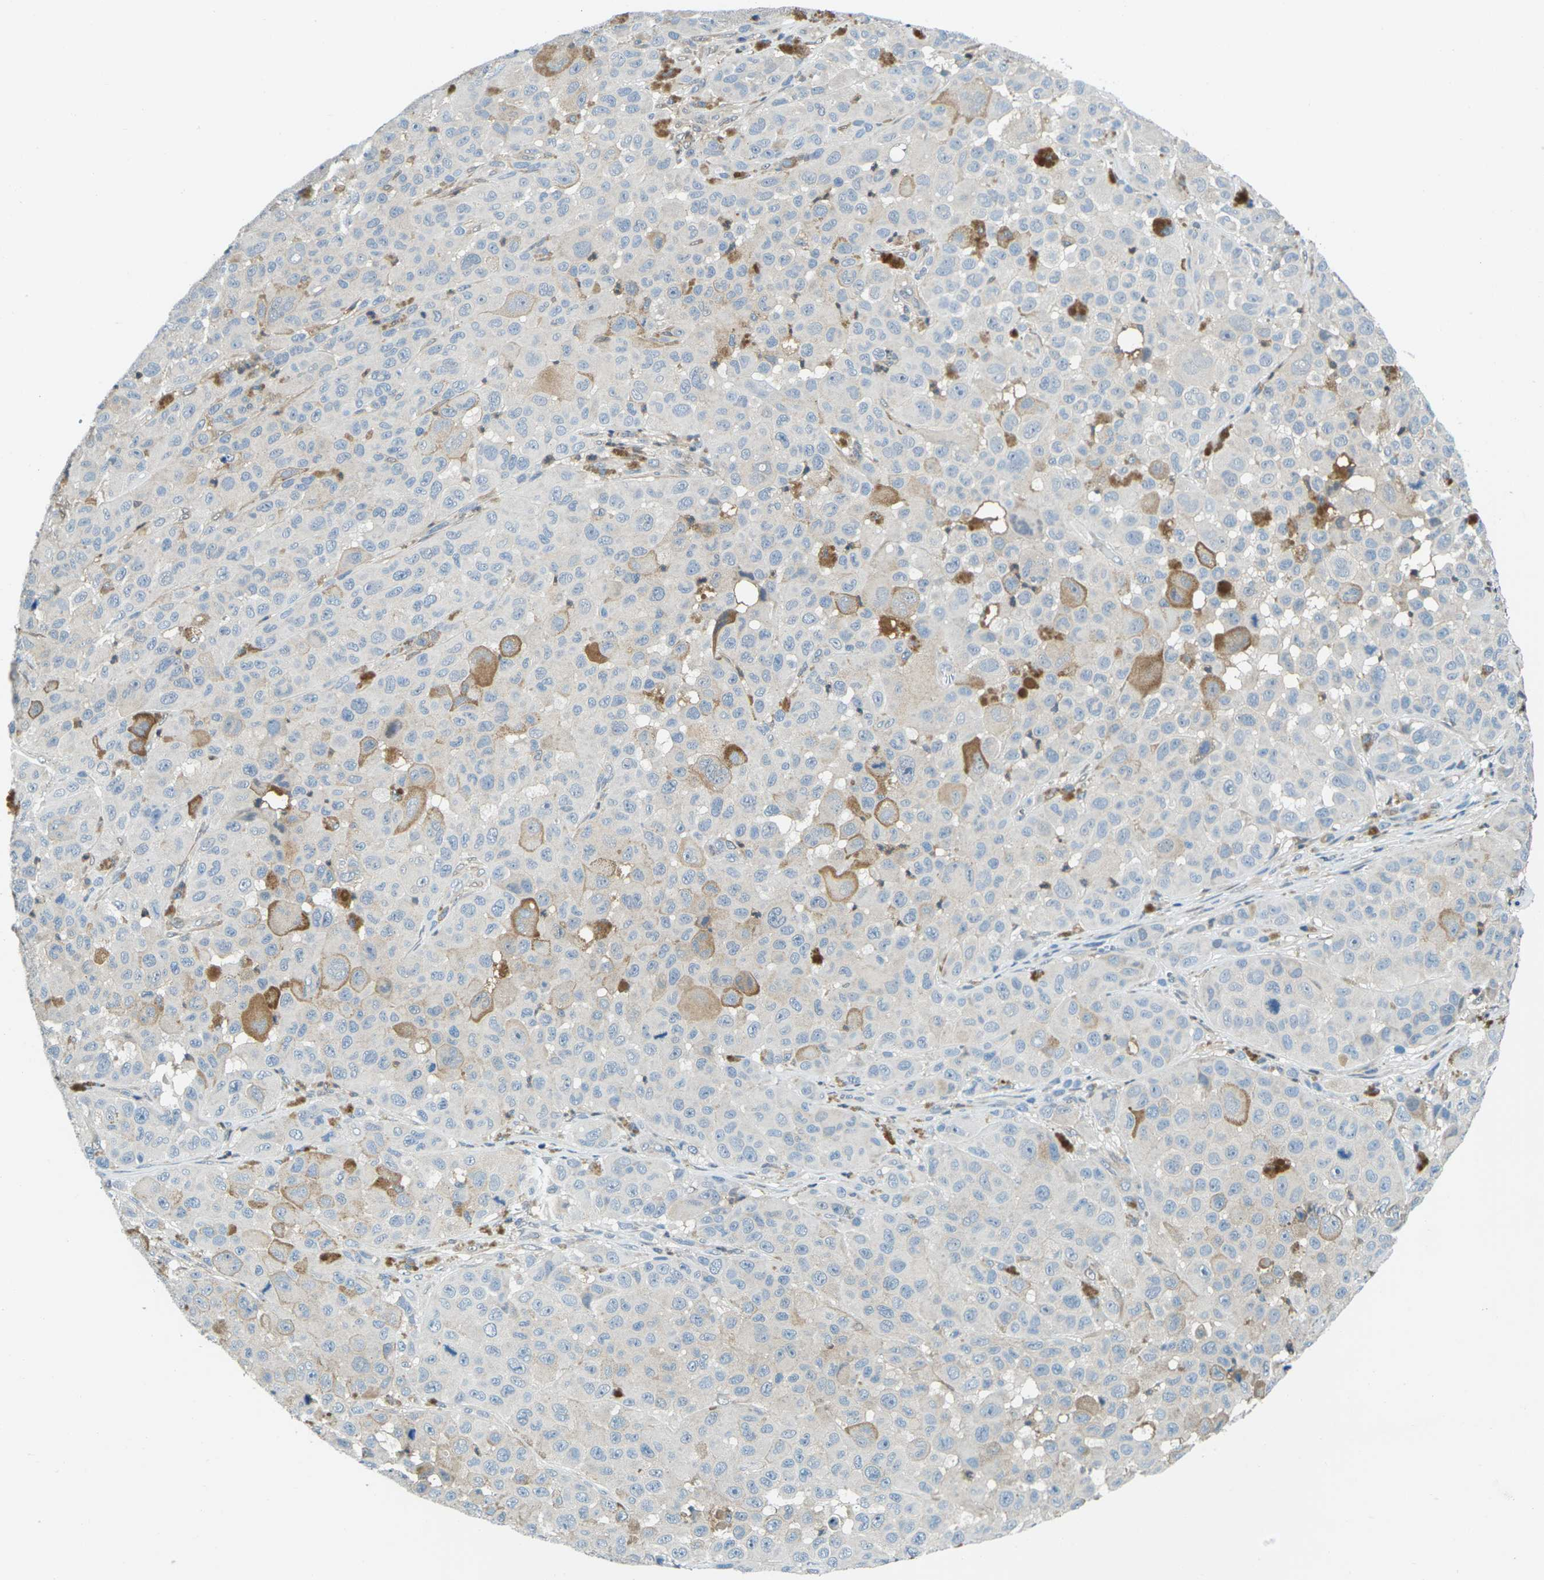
{"staining": {"intensity": "weak", "quantity": "<25%", "location": "cytoplasmic/membranous"}, "tissue": "melanoma", "cell_type": "Tumor cells", "image_type": "cancer", "snomed": [{"axis": "morphology", "description": "Malignant melanoma, NOS"}, {"axis": "topography", "description": "Skin"}], "caption": "High magnification brightfield microscopy of malignant melanoma stained with DAB (brown) and counterstained with hematoxylin (blue): tumor cells show no significant expression.", "gene": "NANOS2", "patient": {"sex": "male", "age": 96}}